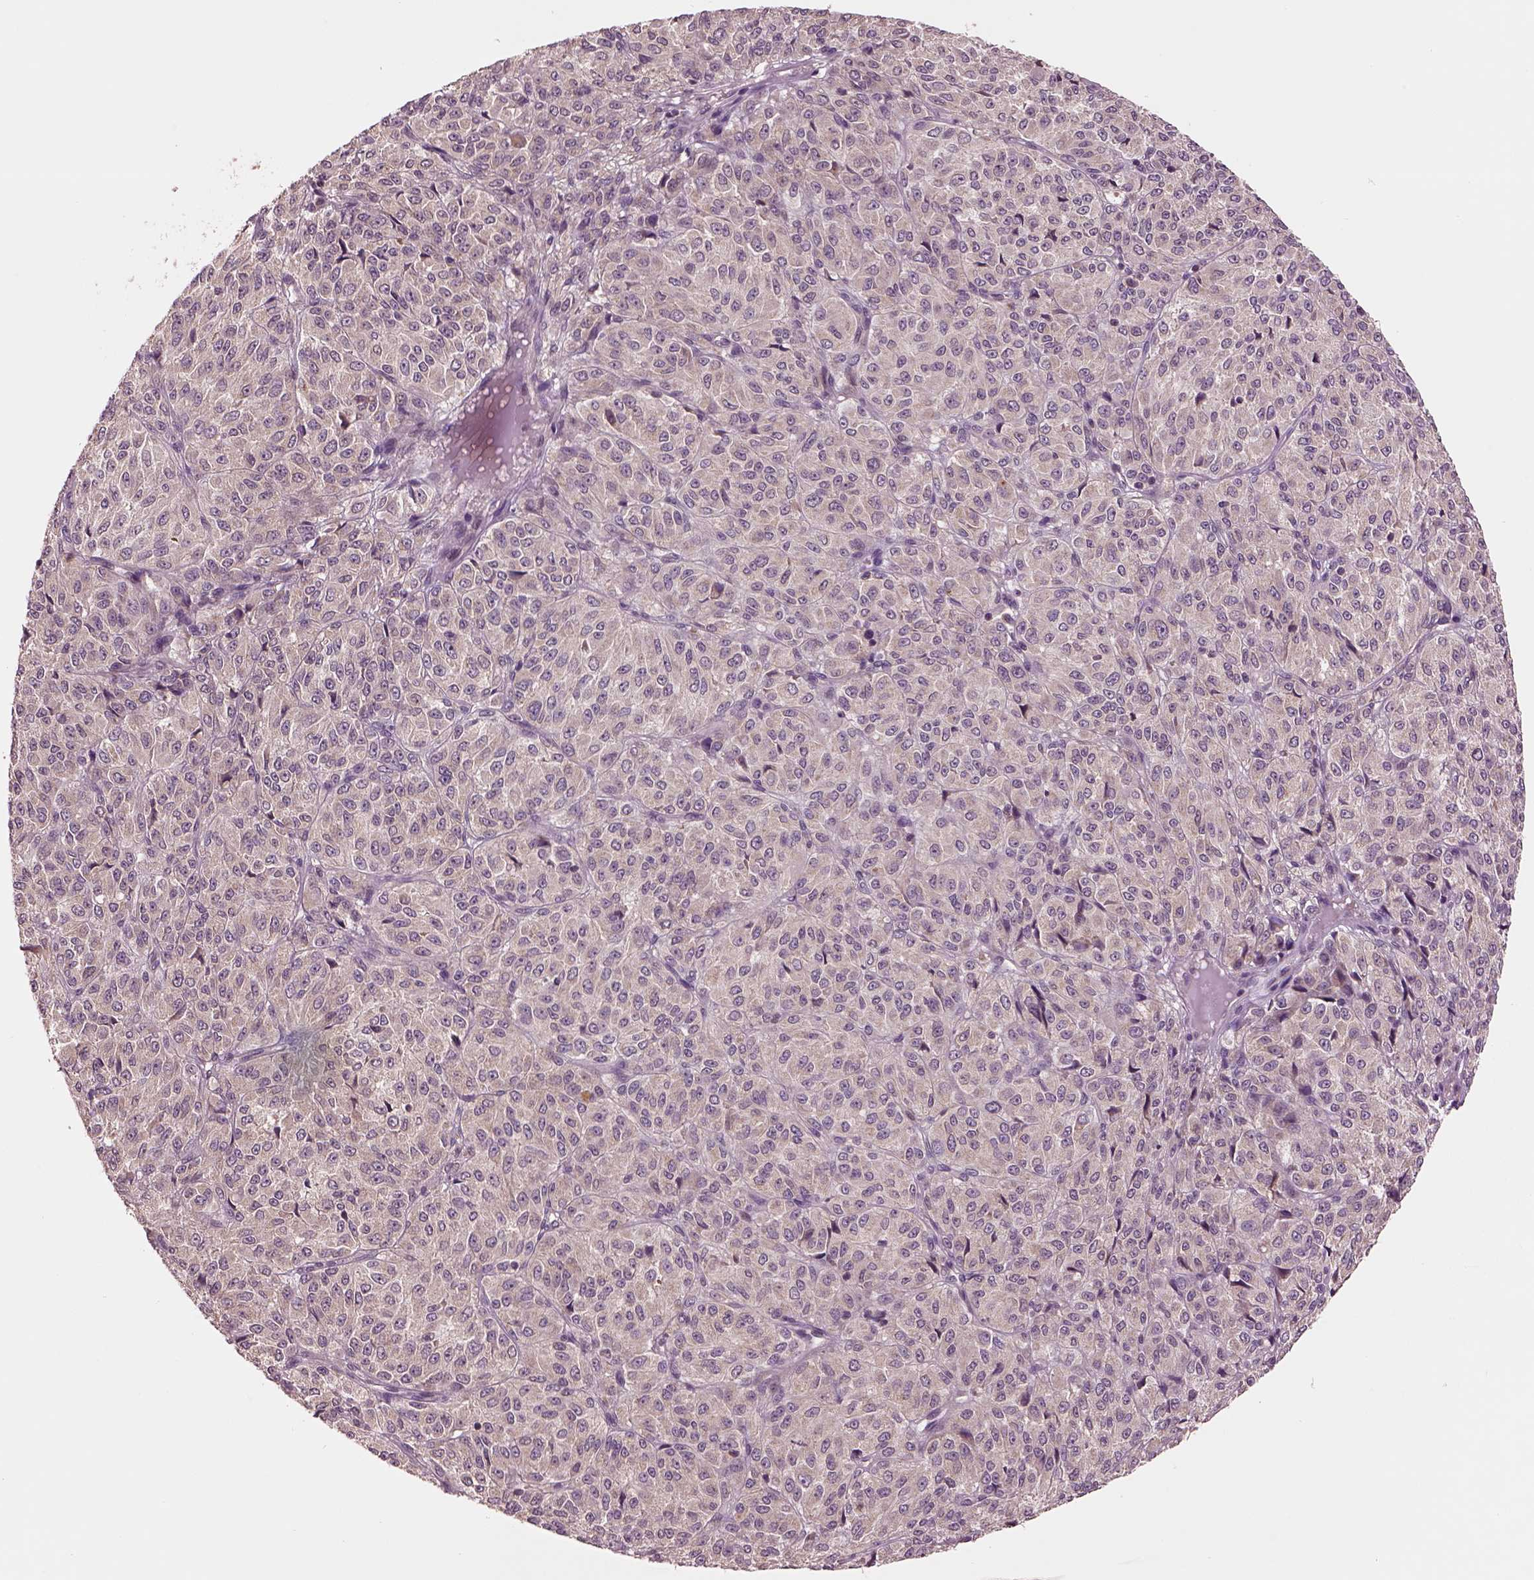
{"staining": {"intensity": "negative", "quantity": "none", "location": "none"}, "tissue": "melanoma", "cell_type": "Tumor cells", "image_type": "cancer", "snomed": [{"axis": "morphology", "description": "Malignant melanoma, Metastatic site"}, {"axis": "topography", "description": "Brain"}], "caption": "A high-resolution histopathology image shows immunohistochemistry staining of melanoma, which reveals no significant positivity in tumor cells.", "gene": "MTHFS", "patient": {"sex": "female", "age": 56}}